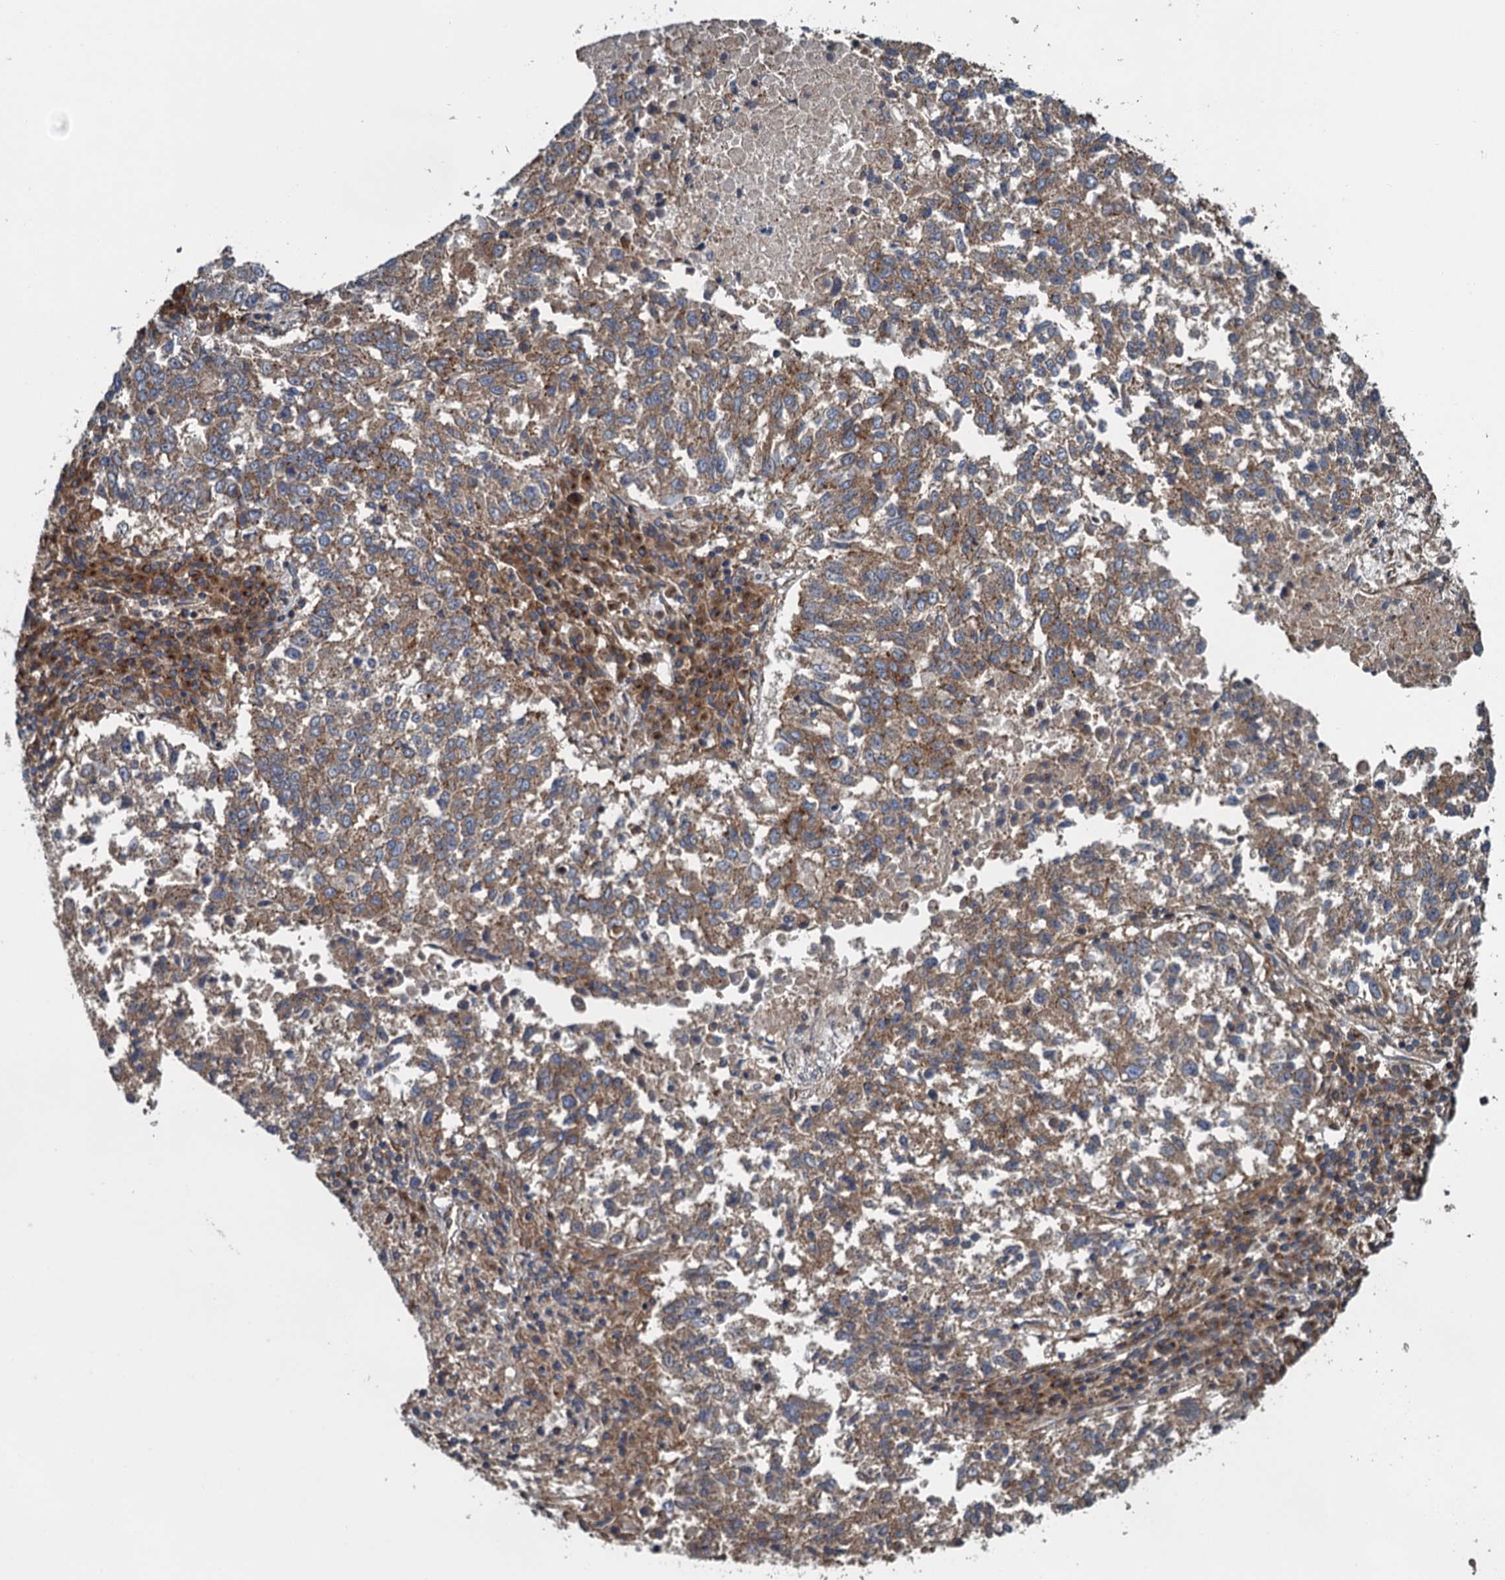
{"staining": {"intensity": "moderate", "quantity": "25%-75%", "location": "cytoplasmic/membranous"}, "tissue": "lung cancer", "cell_type": "Tumor cells", "image_type": "cancer", "snomed": [{"axis": "morphology", "description": "Squamous cell carcinoma, NOS"}, {"axis": "topography", "description": "Lung"}], "caption": "Lung squamous cell carcinoma tissue displays moderate cytoplasmic/membranous positivity in about 25%-75% of tumor cells", "gene": "COG3", "patient": {"sex": "male", "age": 73}}